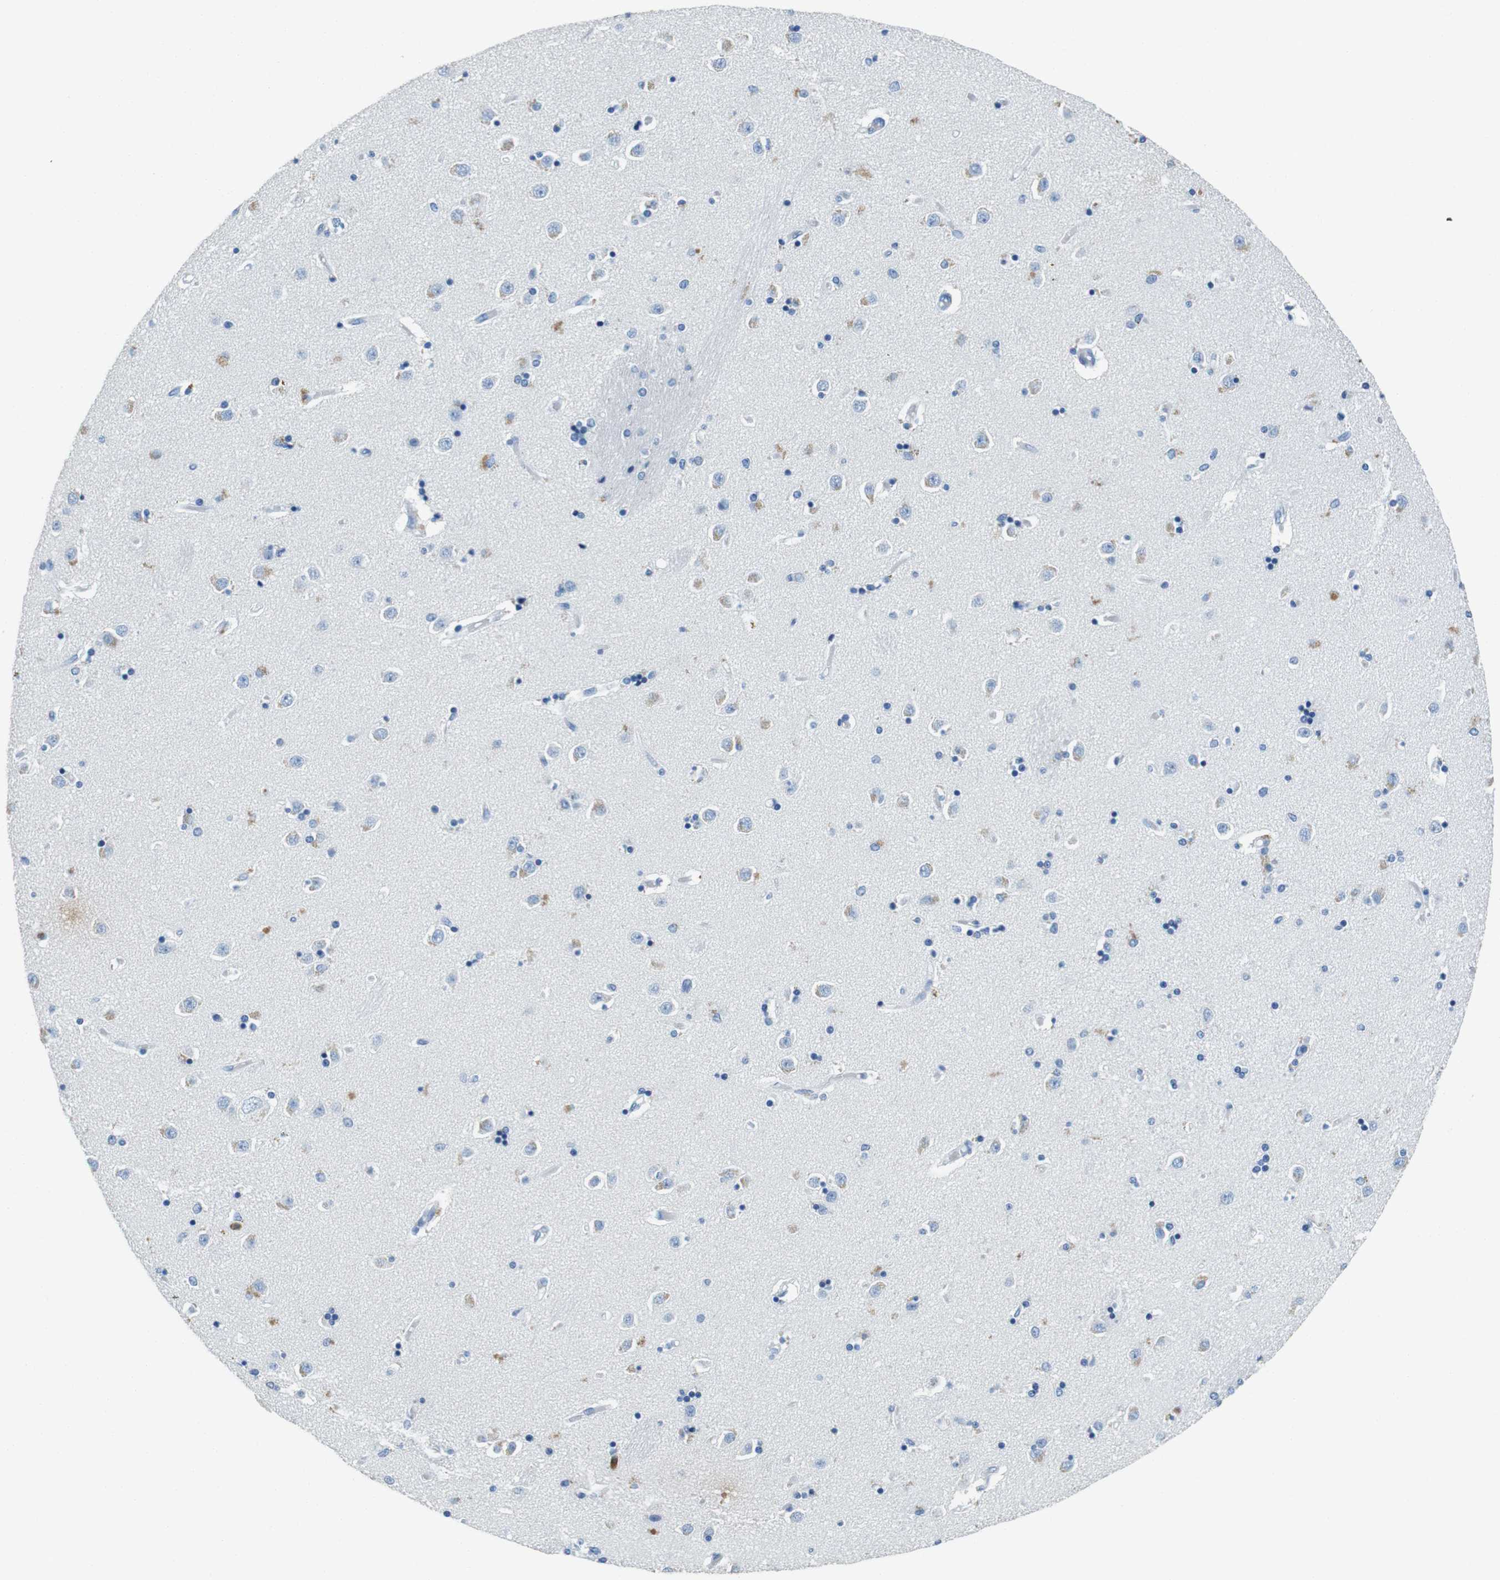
{"staining": {"intensity": "negative", "quantity": "none", "location": "none"}, "tissue": "caudate", "cell_type": "Glial cells", "image_type": "normal", "snomed": [{"axis": "morphology", "description": "Normal tissue, NOS"}, {"axis": "topography", "description": "Lateral ventricle wall"}], "caption": "Glial cells show no significant expression in normal caudate. (DAB immunohistochemistry (IHC) with hematoxylin counter stain).", "gene": "LAT", "patient": {"sex": "female", "age": 54}}